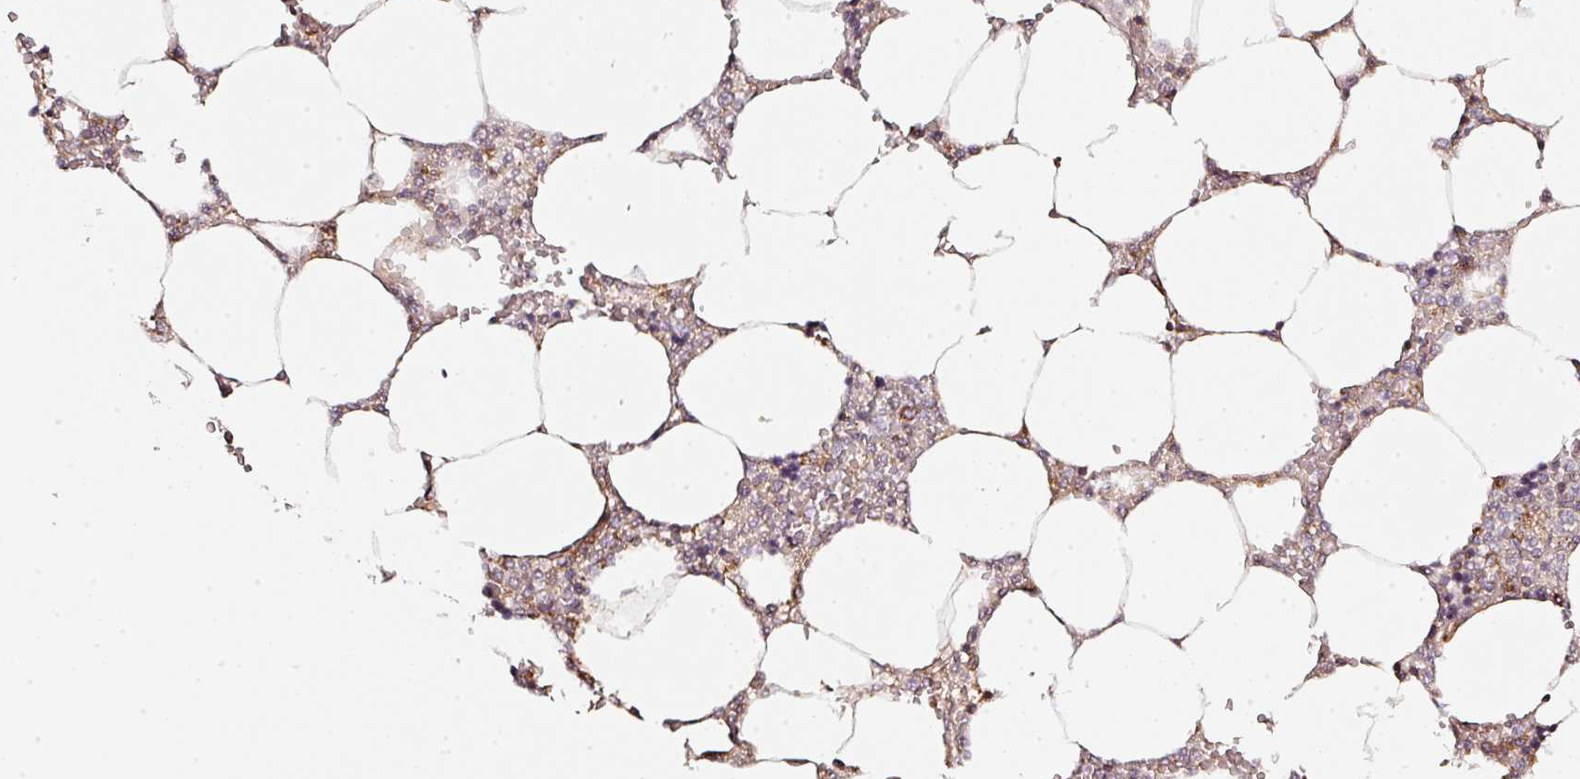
{"staining": {"intensity": "moderate", "quantity": "<25%", "location": "cytoplasmic/membranous"}, "tissue": "bone marrow", "cell_type": "Hematopoietic cells", "image_type": "normal", "snomed": [{"axis": "morphology", "description": "Normal tissue, NOS"}, {"axis": "topography", "description": "Bone marrow"}], "caption": "Normal bone marrow exhibits moderate cytoplasmic/membranous positivity in approximately <25% of hematopoietic cells, visualized by immunohistochemistry.", "gene": "RAB35", "patient": {"sex": "male", "age": 64}}